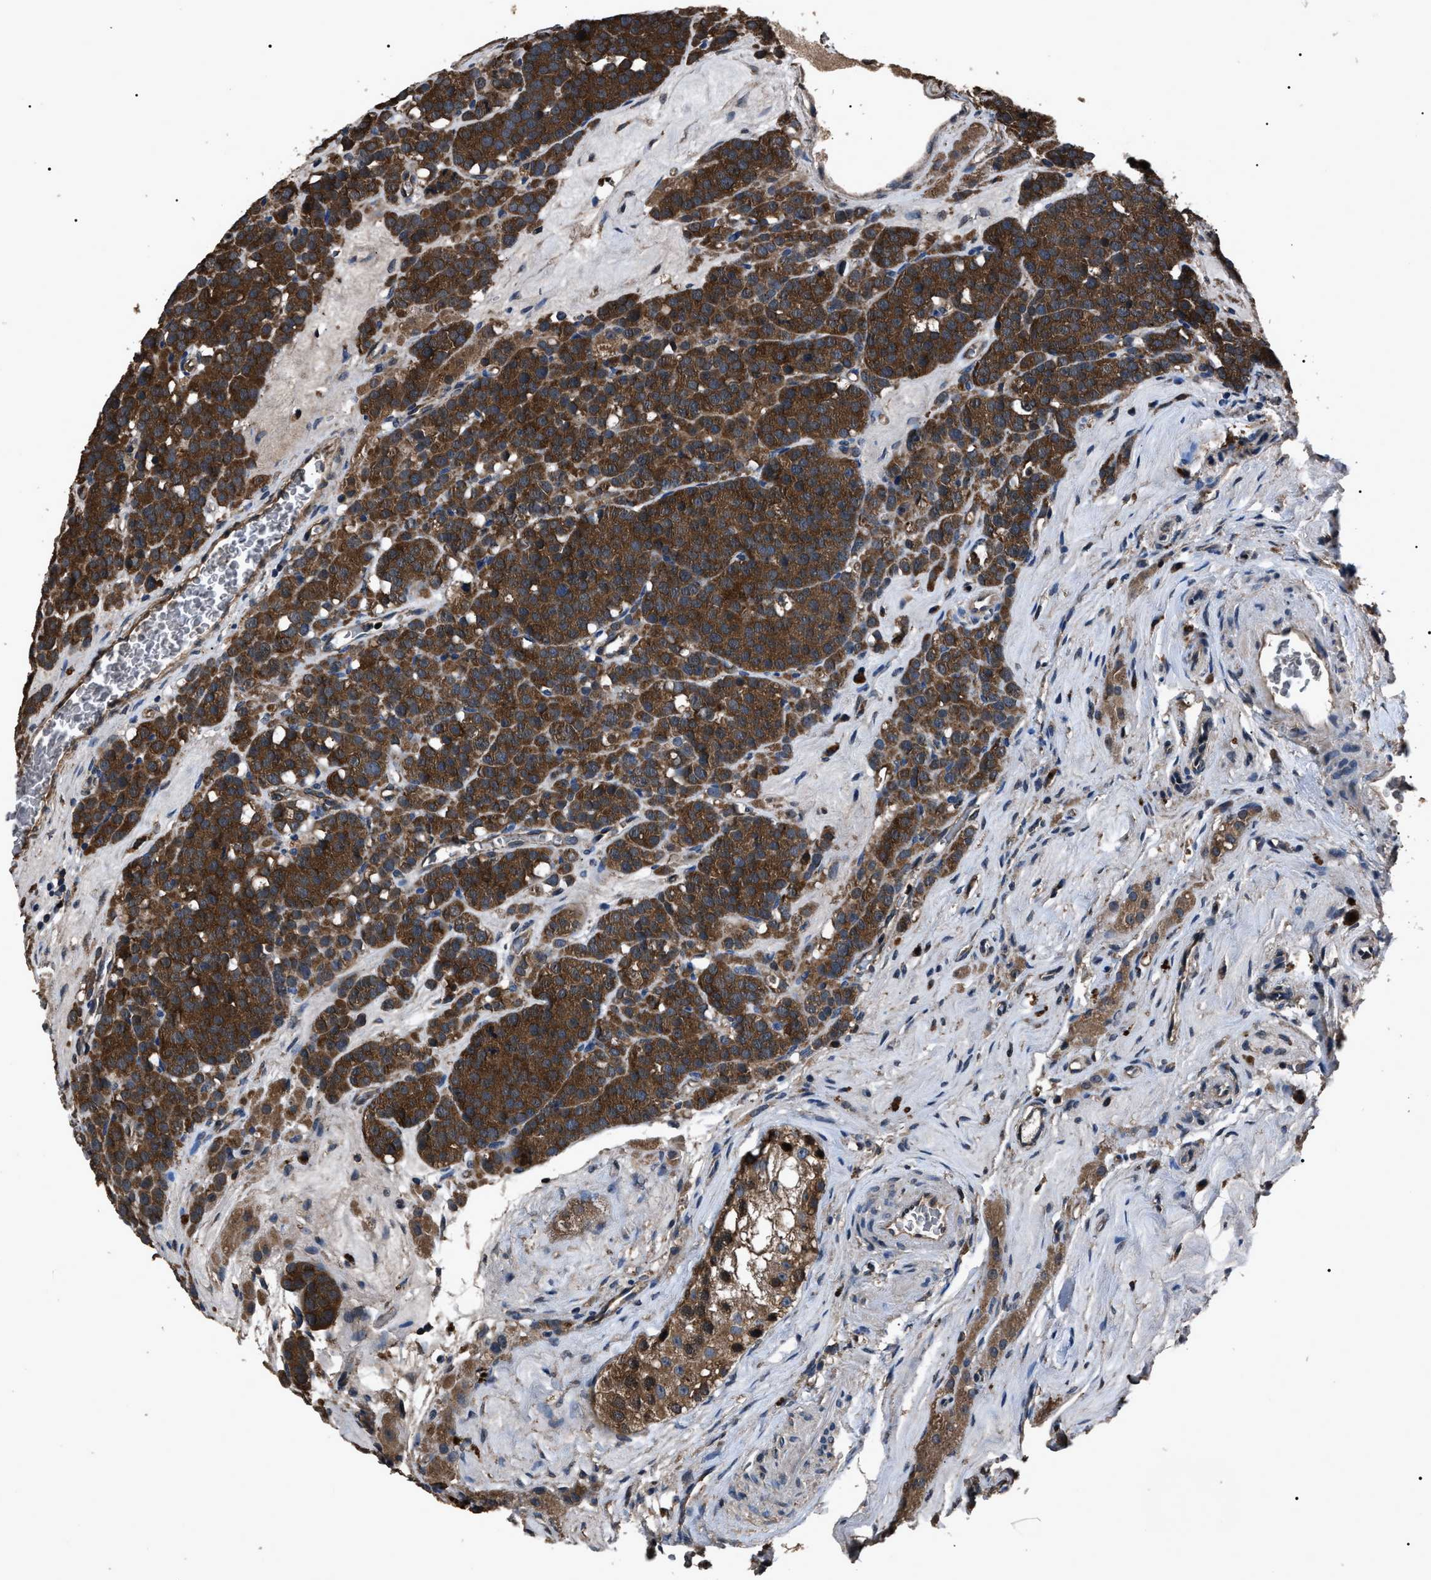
{"staining": {"intensity": "strong", "quantity": ">75%", "location": "cytoplasmic/membranous"}, "tissue": "testis cancer", "cell_type": "Tumor cells", "image_type": "cancer", "snomed": [{"axis": "morphology", "description": "Seminoma, NOS"}, {"axis": "topography", "description": "Testis"}], "caption": "Immunohistochemical staining of human testis cancer displays strong cytoplasmic/membranous protein staining in approximately >75% of tumor cells.", "gene": "RNF216", "patient": {"sex": "male", "age": 71}}